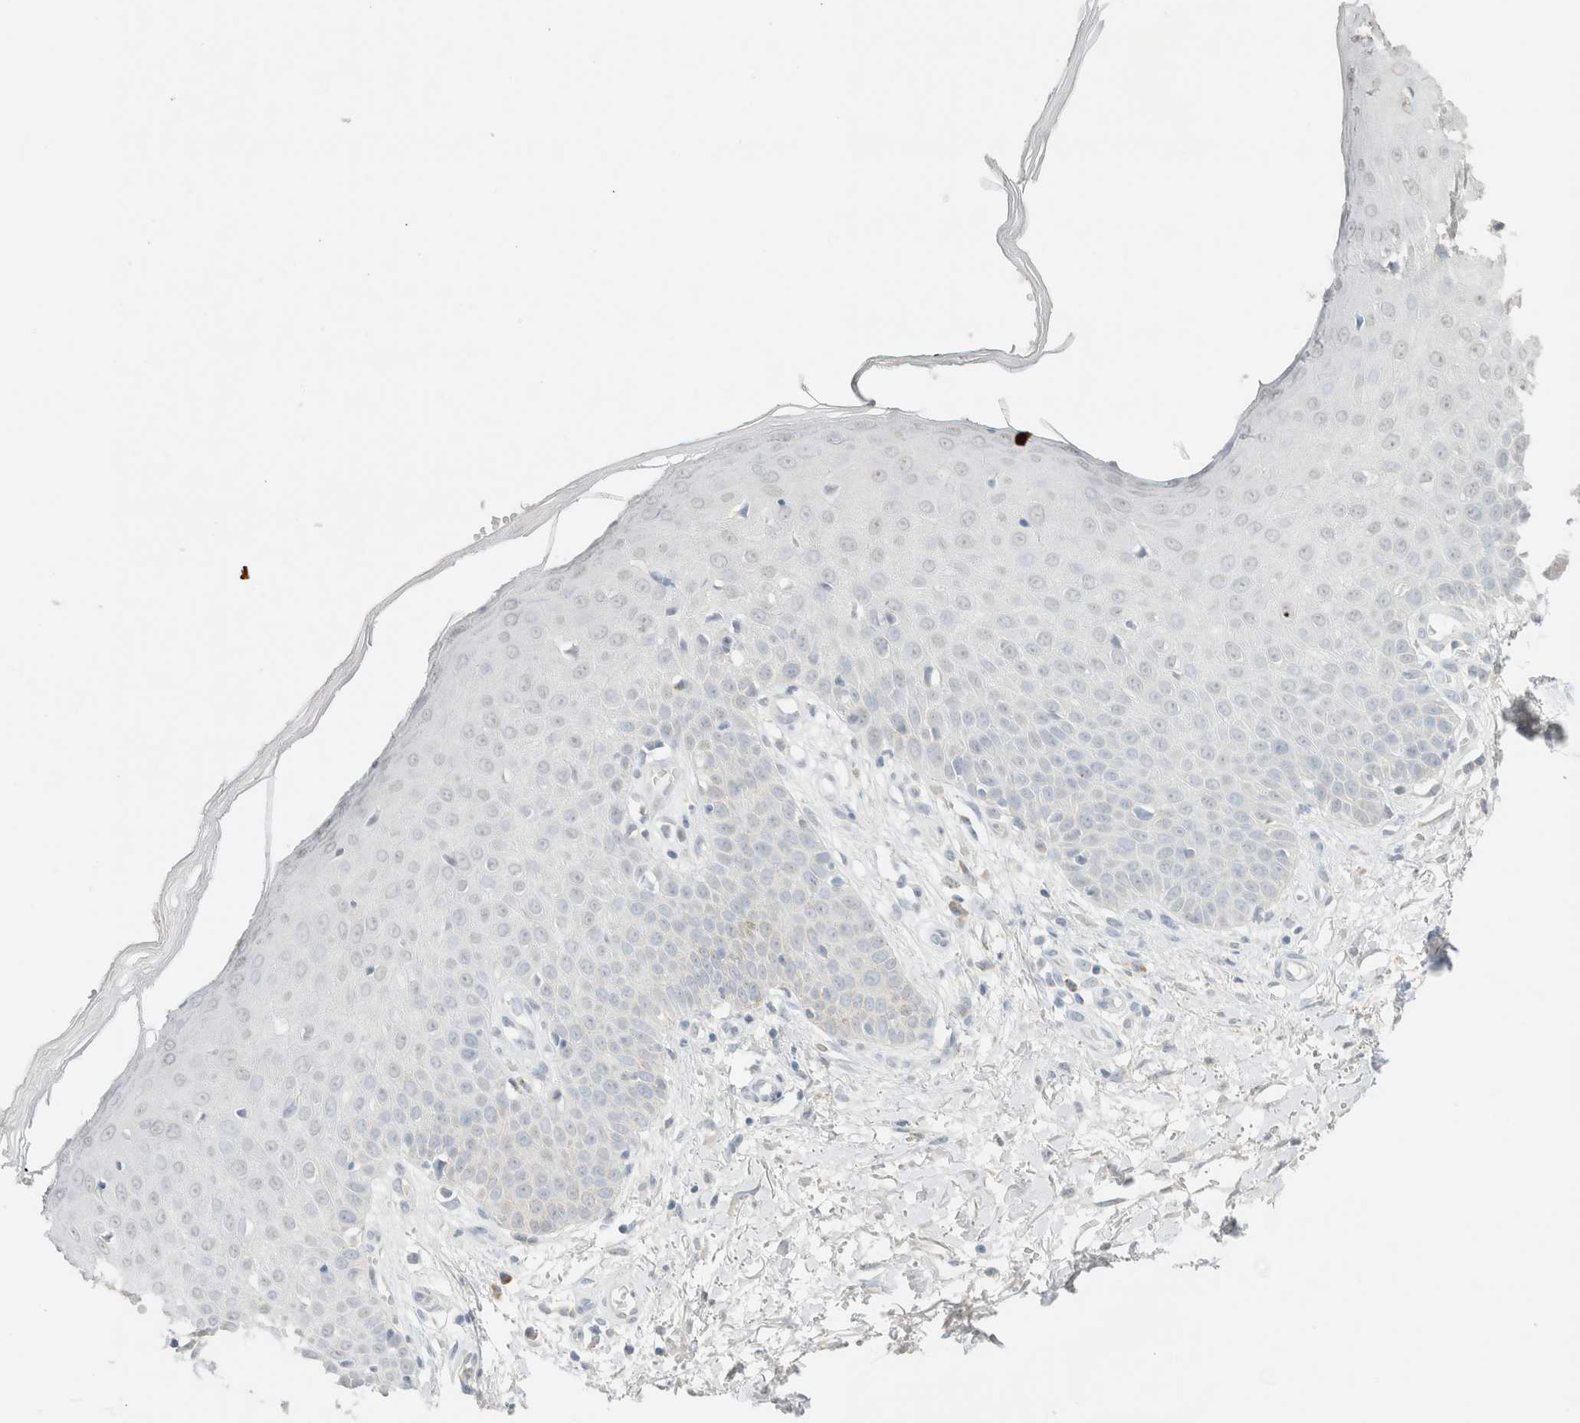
{"staining": {"intensity": "negative", "quantity": "none", "location": "none"}, "tissue": "skin", "cell_type": "Fibroblasts", "image_type": "normal", "snomed": [{"axis": "morphology", "description": "Normal tissue, NOS"}, {"axis": "morphology", "description": "Inflammation, NOS"}, {"axis": "topography", "description": "Skin"}], "caption": "Fibroblasts show no significant expression in unremarkable skin. Nuclei are stained in blue.", "gene": "CPA1", "patient": {"sex": "female", "age": 44}}